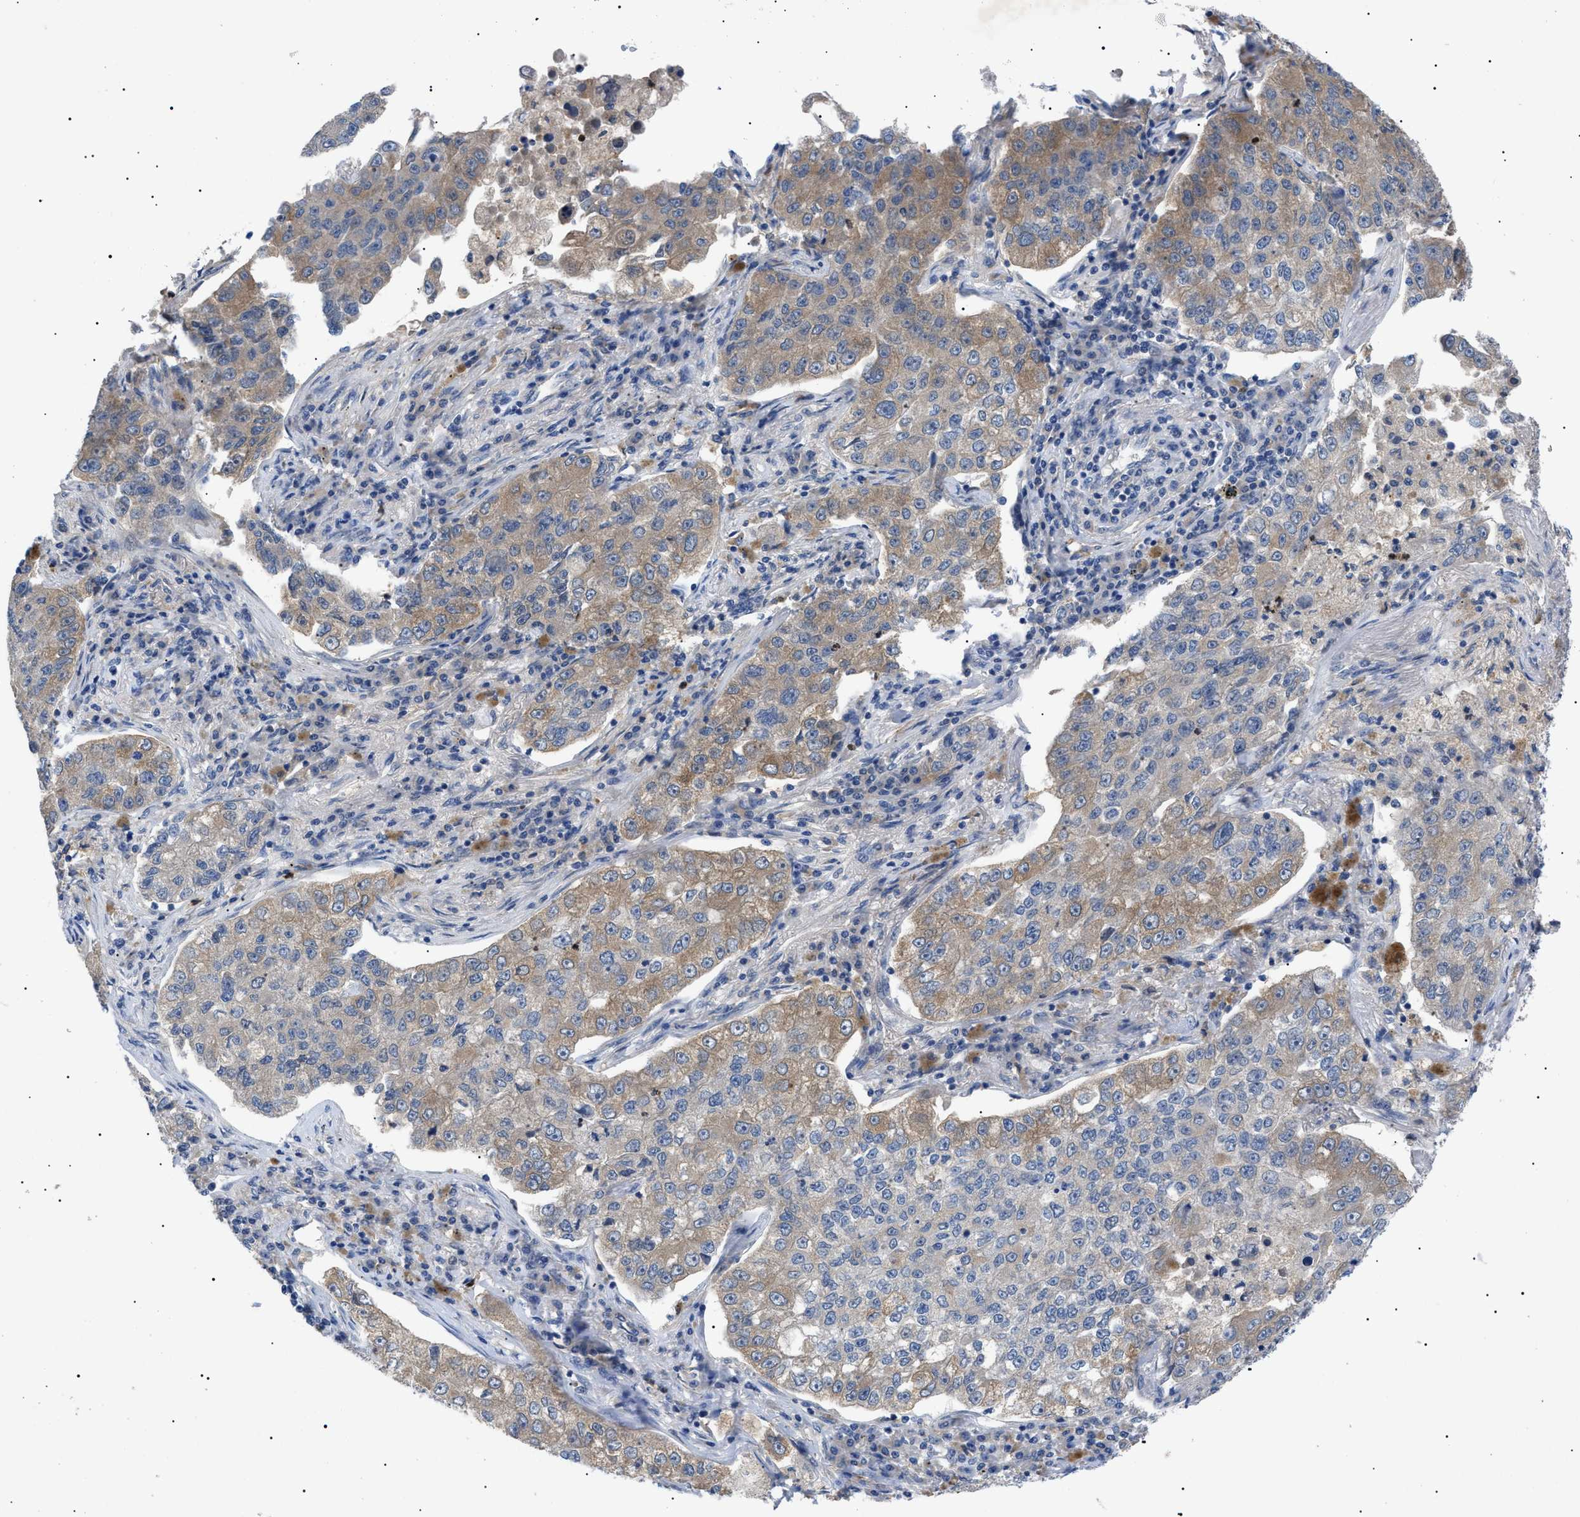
{"staining": {"intensity": "moderate", "quantity": "25%-75%", "location": "cytoplasmic/membranous"}, "tissue": "lung cancer", "cell_type": "Tumor cells", "image_type": "cancer", "snomed": [{"axis": "morphology", "description": "Adenocarcinoma, NOS"}, {"axis": "topography", "description": "Lung"}], "caption": "This micrograph demonstrates IHC staining of lung cancer, with medium moderate cytoplasmic/membranous staining in about 25%-75% of tumor cells.", "gene": "RIPK1", "patient": {"sex": "male", "age": 49}}